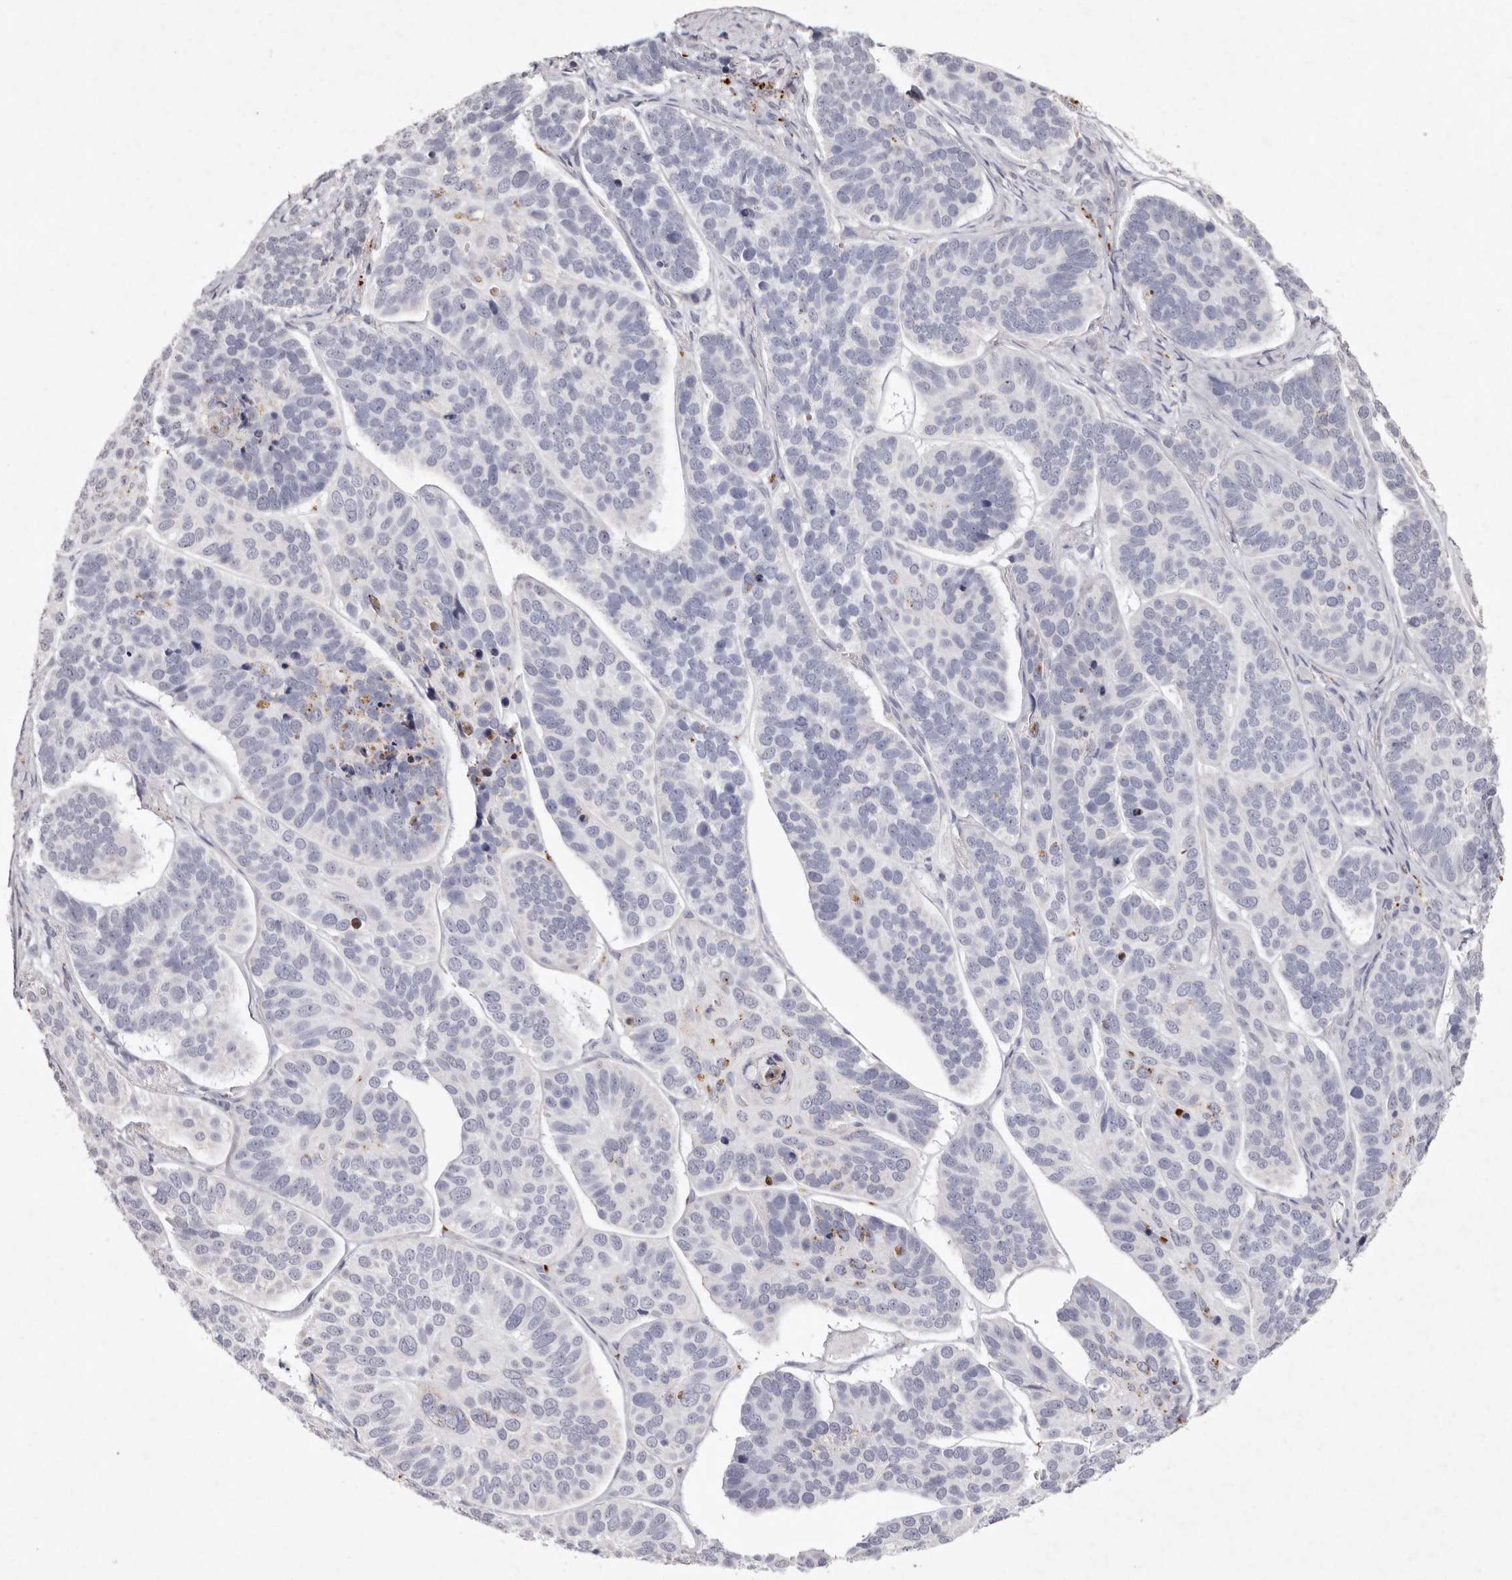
{"staining": {"intensity": "negative", "quantity": "none", "location": "none"}, "tissue": "skin cancer", "cell_type": "Tumor cells", "image_type": "cancer", "snomed": [{"axis": "morphology", "description": "Basal cell carcinoma"}, {"axis": "topography", "description": "Skin"}], "caption": "IHC of human skin basal cell carcinoma demonstrates no positivity in tumor cells.", "gene": "FAM185A", "patient": {"sex": "male", "age": 62}}